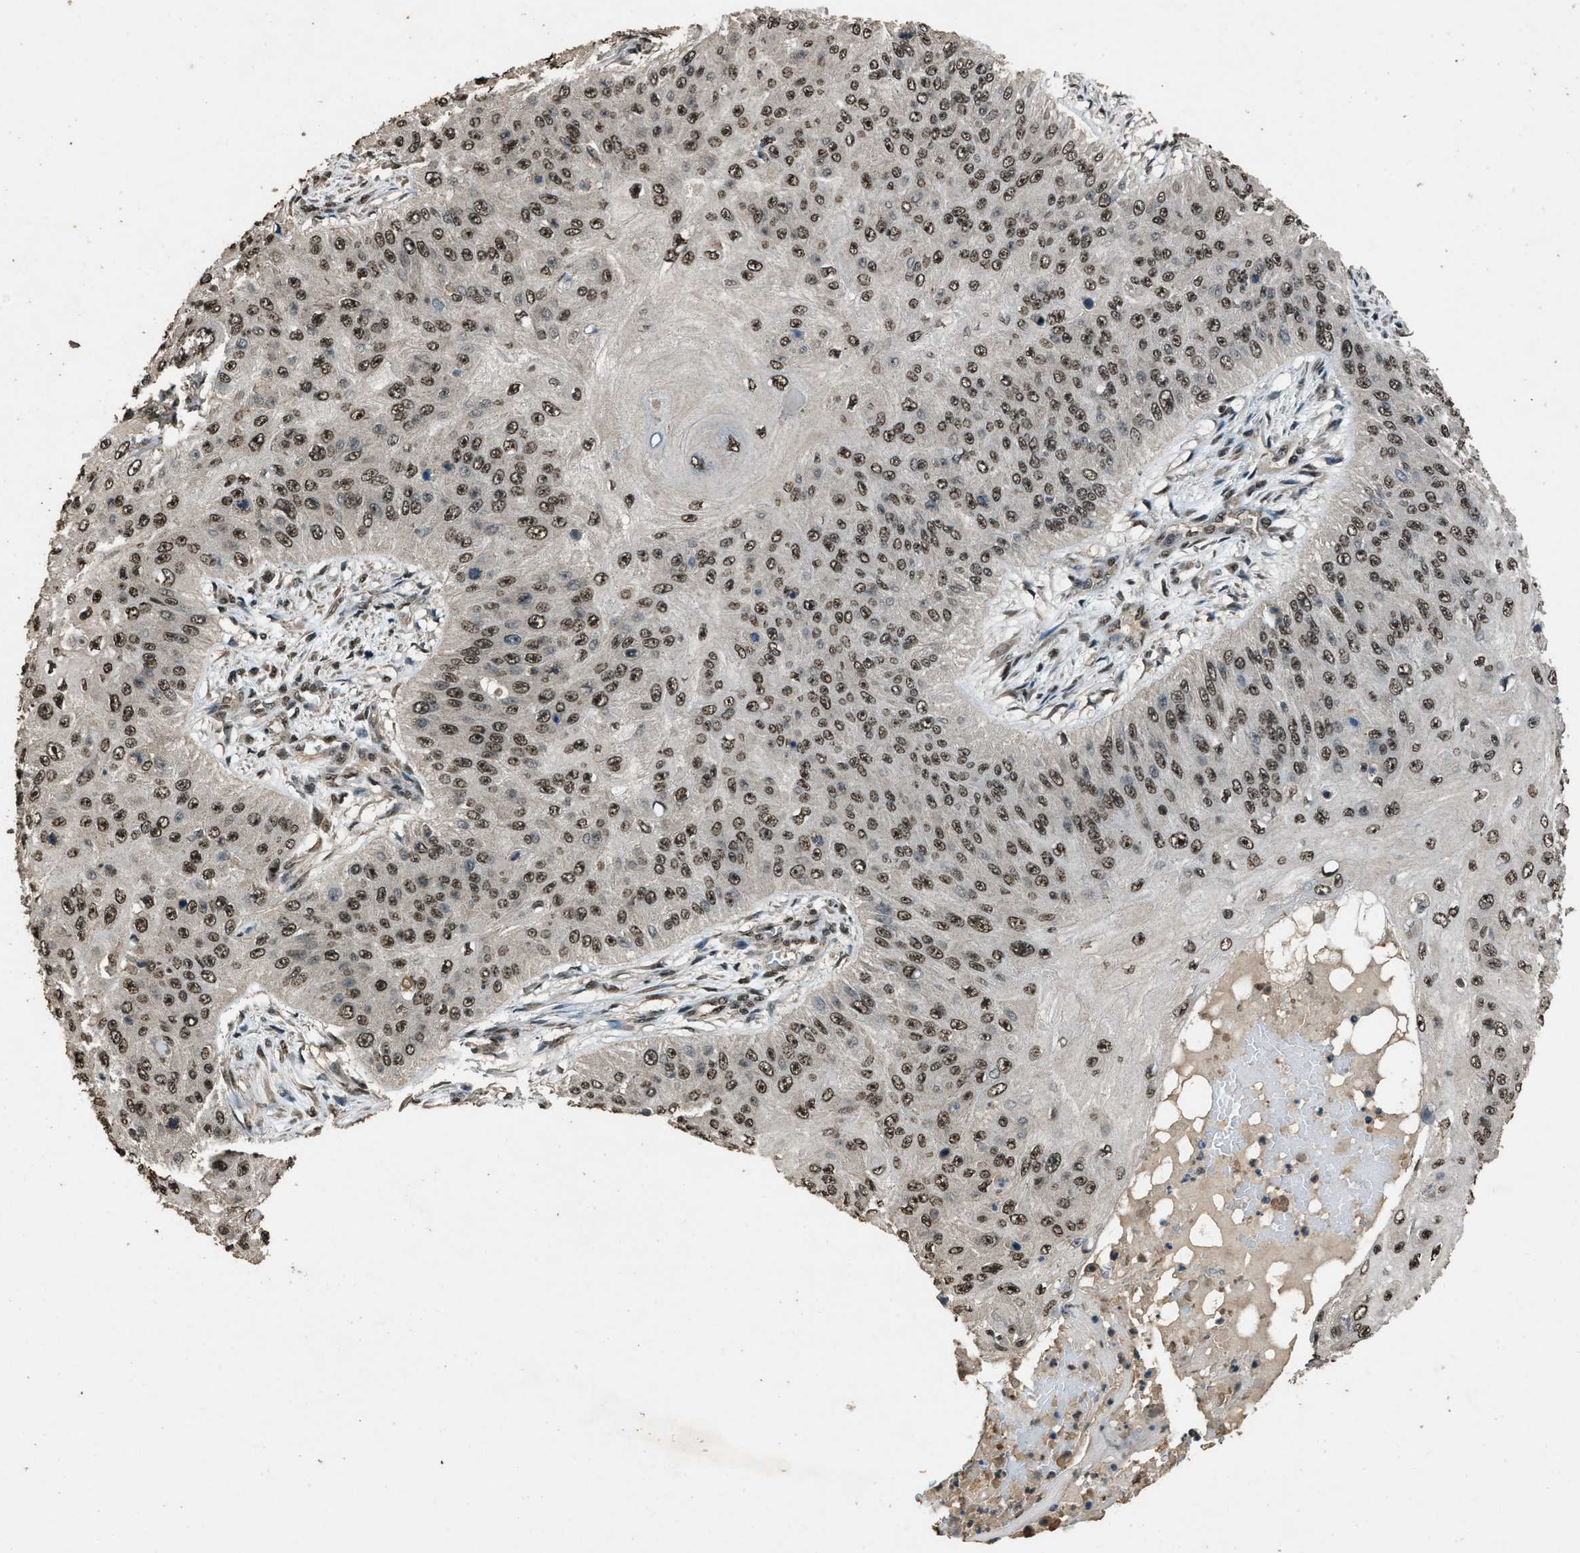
{"staining": {"intensity": "moderate", "quantity": ">75%", "location": "nuclear"}, "tissue": "skin cancer", "cell_type": "Tumor cells", "image_type": "cancer", "snomed": [{"axis": "morphology", "description": "Squamous cell carcinoma, NOS"}, {"axis": "topography", "description": "Skin"}], "caption": "Protein expression by immunohistochemistry demonstrates moderate nuclear expression in about >75% of tumor cells in skin cancer.", "gene": "SERTAD2", "patient": {"sex": "female", "age": 80}}